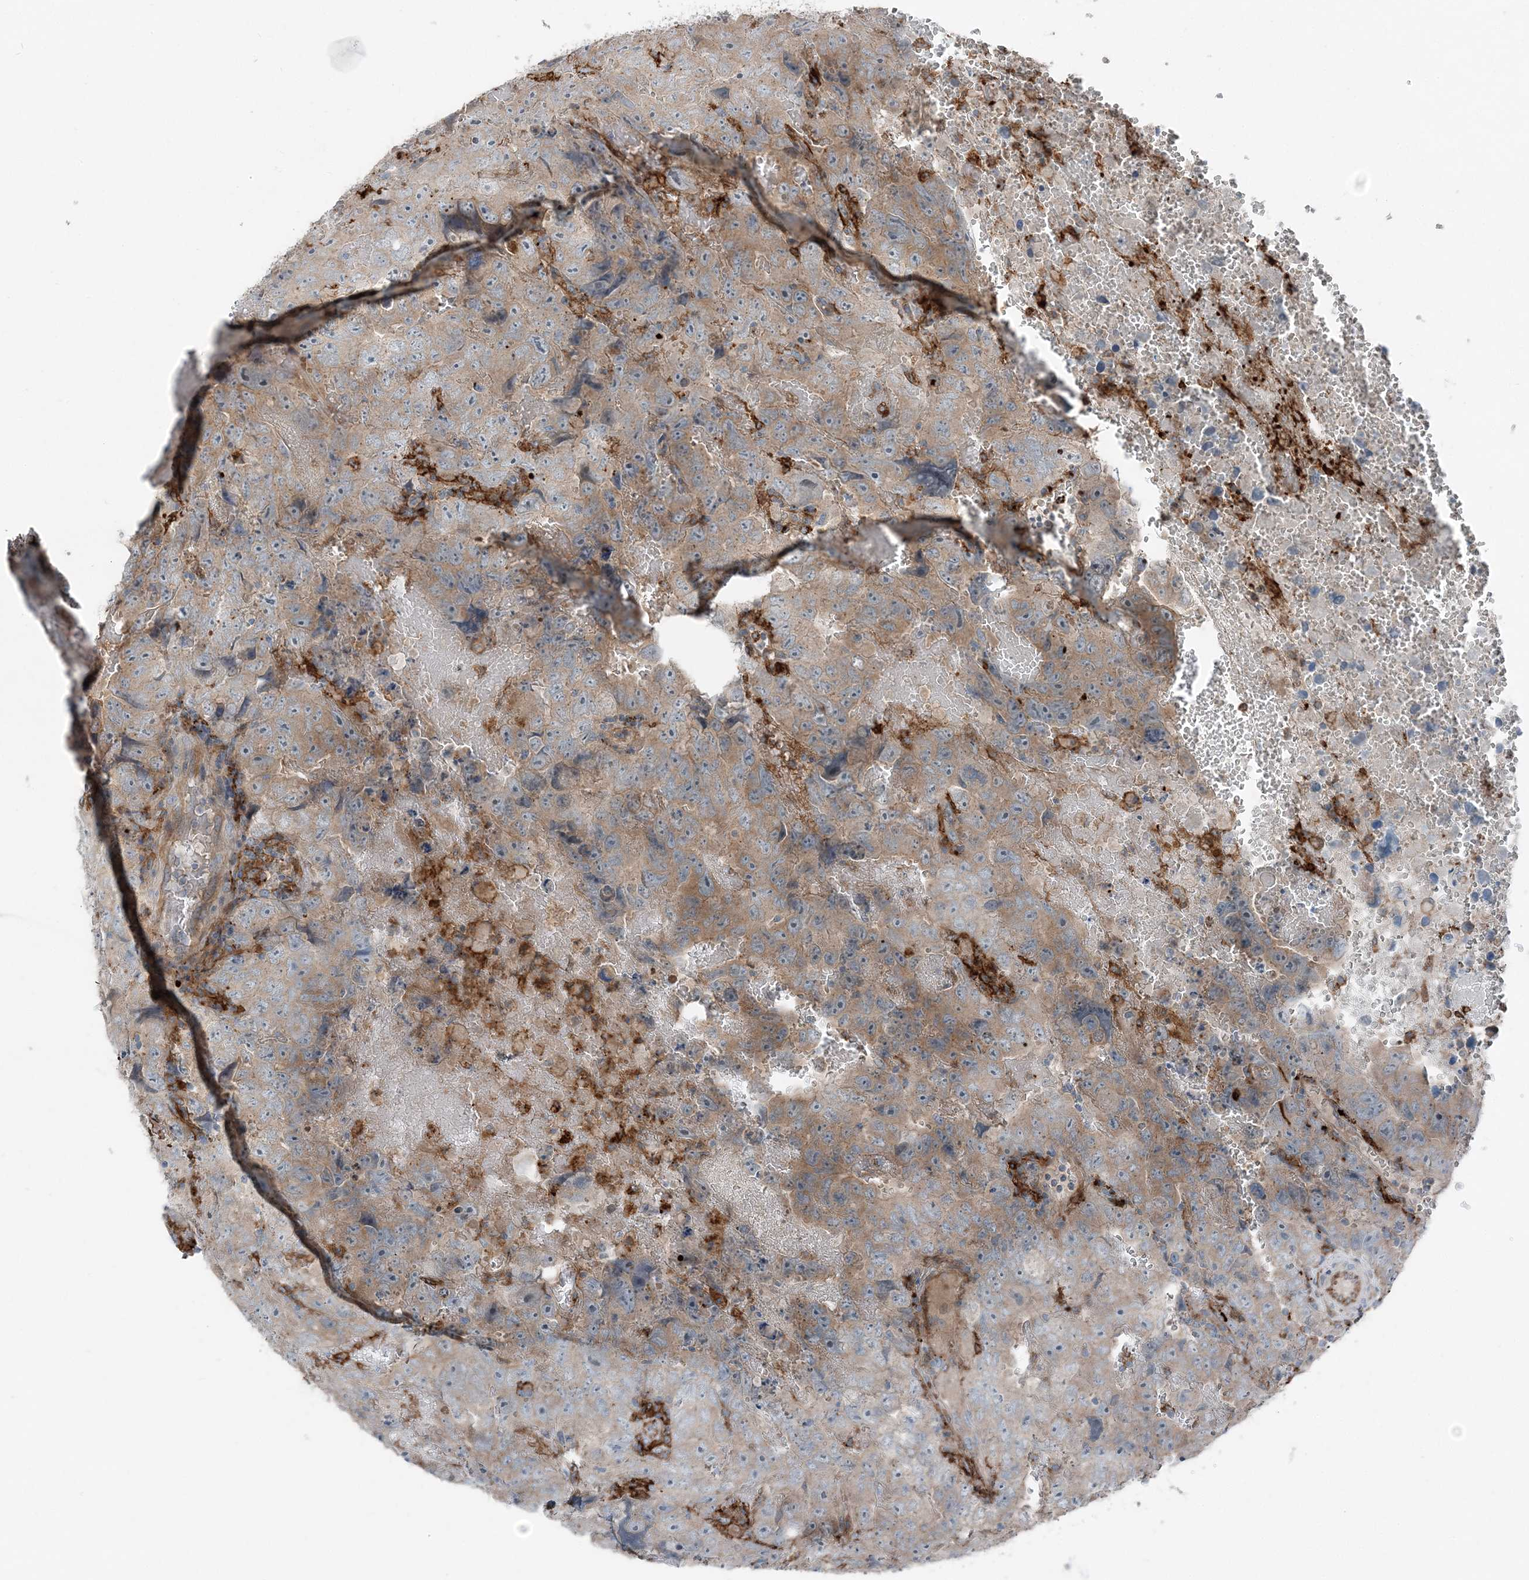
{"staining": {"intensity": "moderate", "quantity": "25%-75%", "location": "cytoplasmic/membranous"}, "tissue": "testis cancer", "cell_type": "Tumor cells", "image_type": "cancer", "snomed": [{"axis": "morphology", "description": "Carcinoma, Embryonal, NOS"}, {"axis": "topography", "description": "Testis"}], "caption": "DAB (3,3'-diaminobenzidine) immunohistochemical staining of human testis cancer (embryonal carcinoma) shows moderate cytoplasmic/membranous protein expression in approximately 25%-75% of tumor cells.", "gene": "KY", "patient": {"sex": "male", "age": 45}}